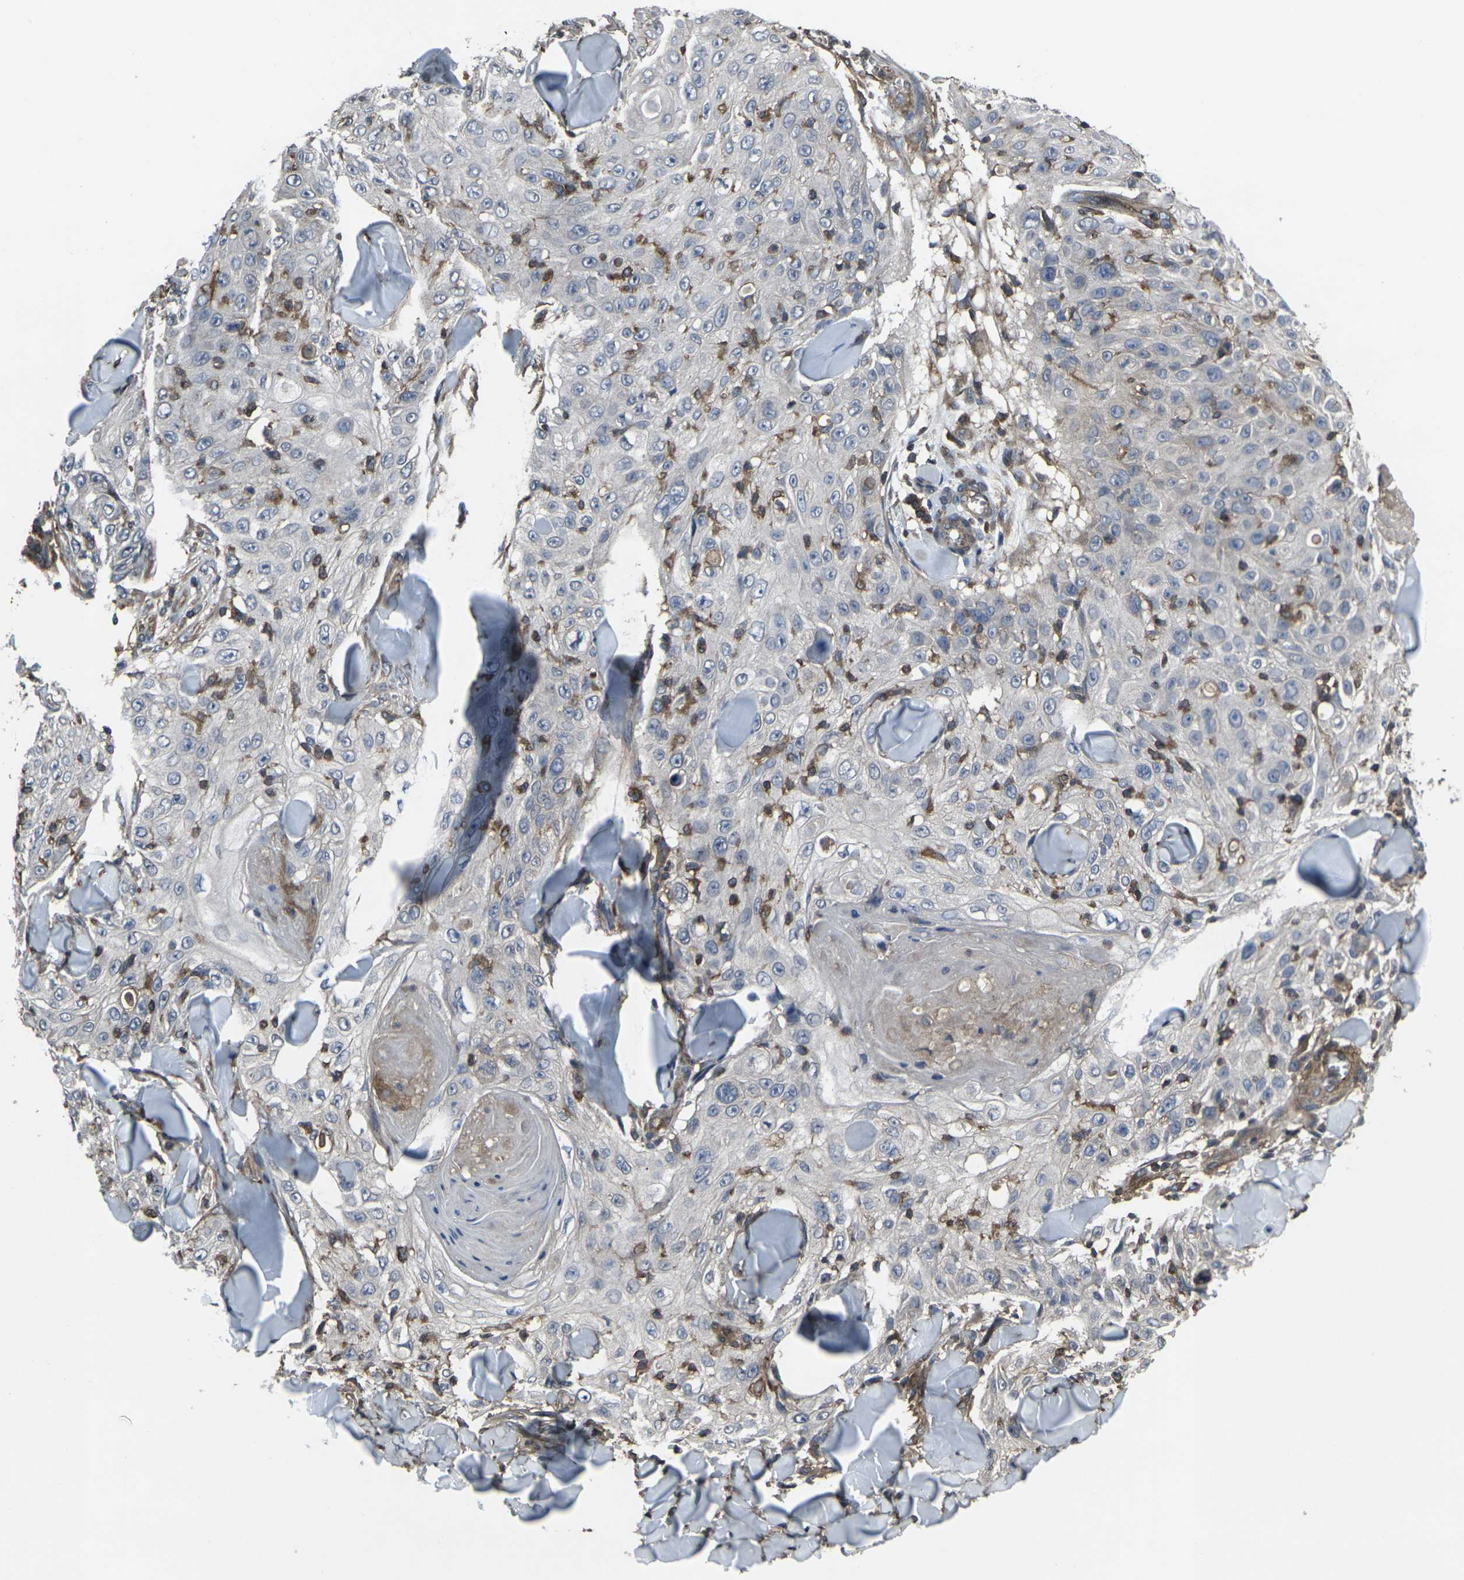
{"staining": {"intensity": "negative", "quantity": "none", "location": "none"}, "tissue": "skin cancer", "cell_type": "Tumor cells", "image_type": "cancer", "snomed": [{"axis": "morphology", "description": "Squamous cell carcinoma, NOS"}, {"axis": "topography", "description": "Skin"}], "caption": "This is an immunohistochemistry (IHC) micrograph of skin cancer (squamous cell carcinoma). There is no staining in tumor cells.", "gene": "PRKACB", "patient": {"sex": "male", "age": 86}}